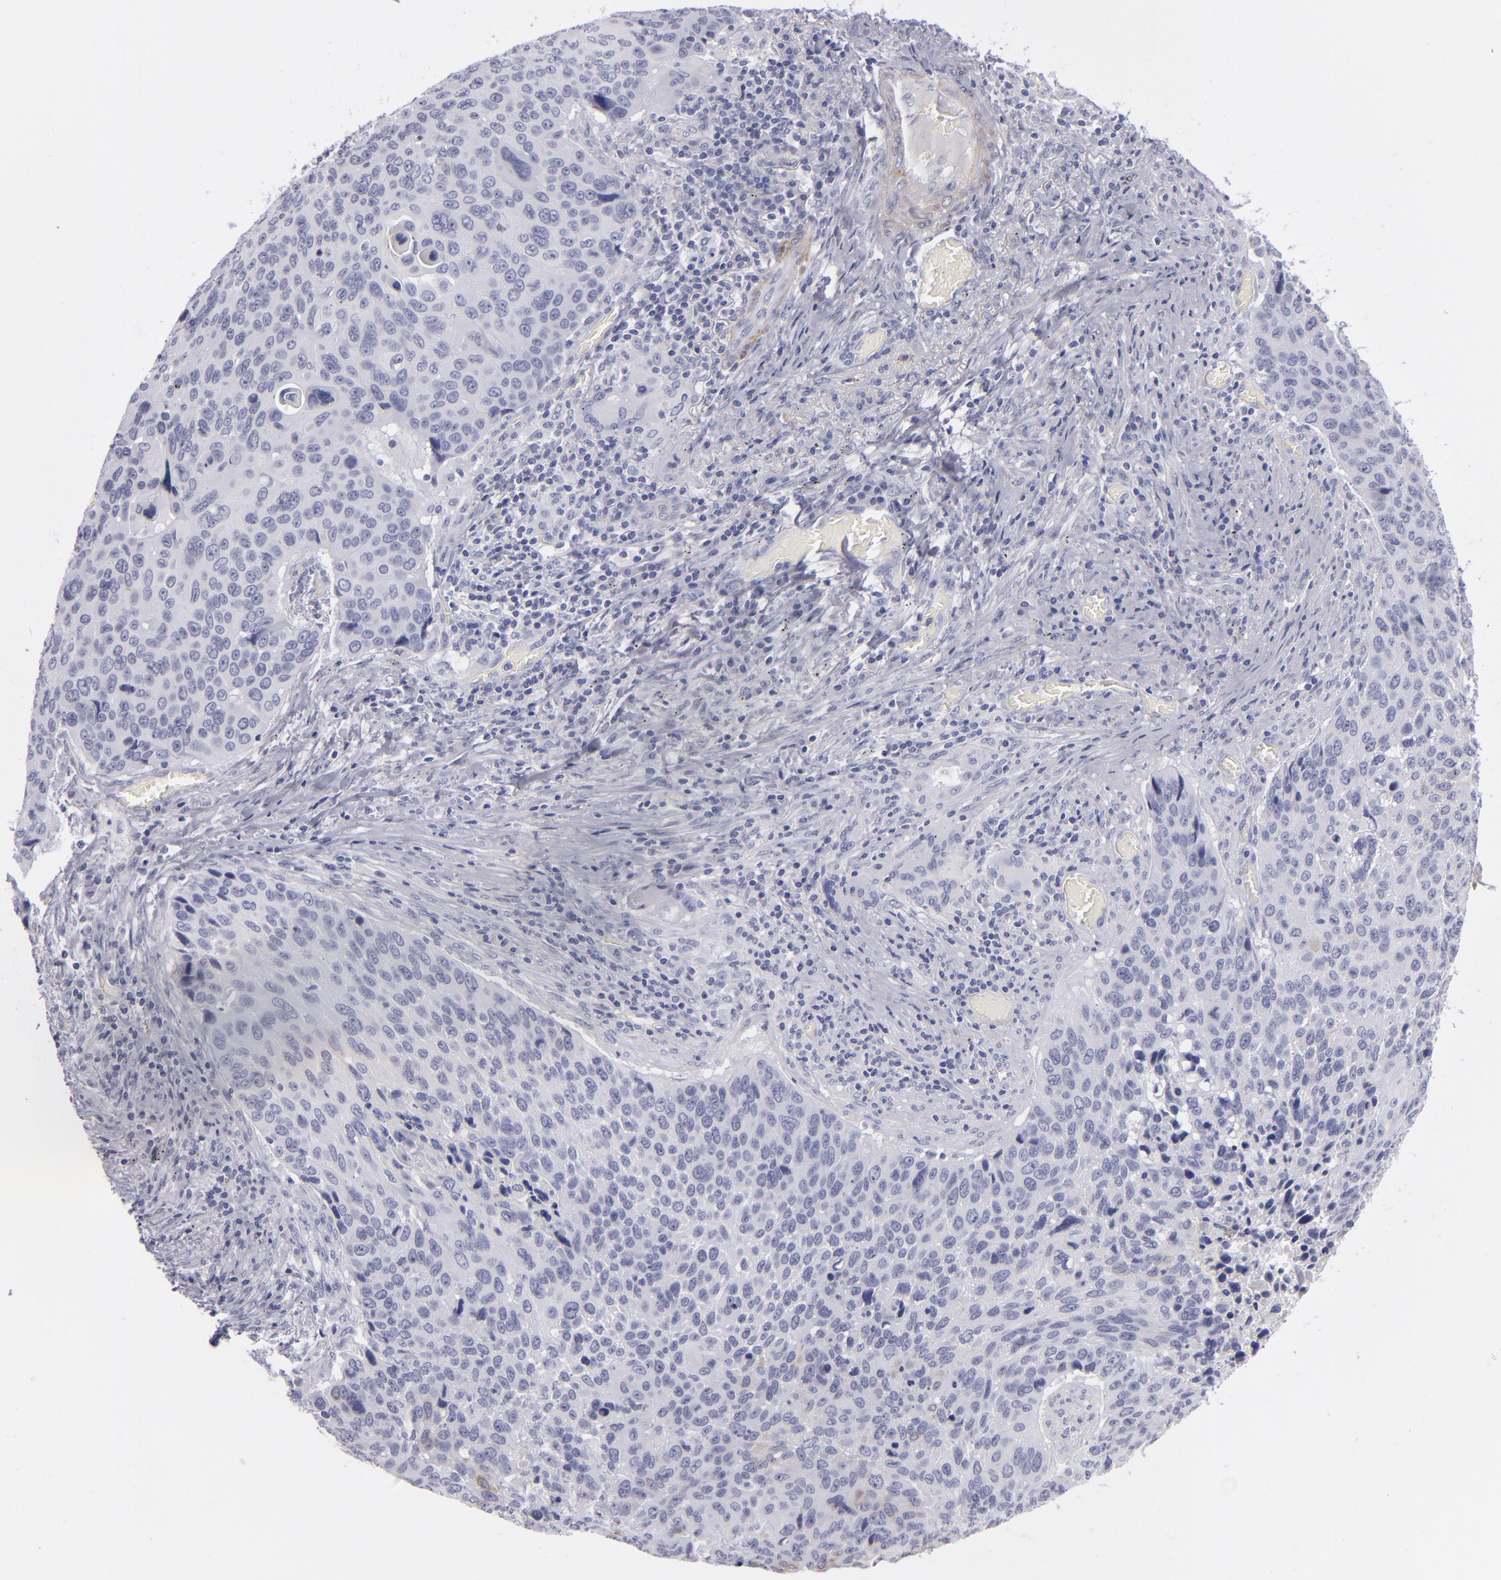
{"staining": {"intensity": "weak", "quantity": "<25%", "location": "cytoplasmic/membranous"}, "tissue": "lung cancer", "cell_type": "Tumor cells", "image_type": "cancer", "snomed": [{"axis": "morphology", "description": "Squamous cell carcinoma, NOS"}, {"axis": "topography", "description": "Lung"}], "caption": "There is no significant staining in tumor cells of squamous cell carcinoma (lung).", "gene": "MYH11", "patient": {"sex": "male", "age": 68}}